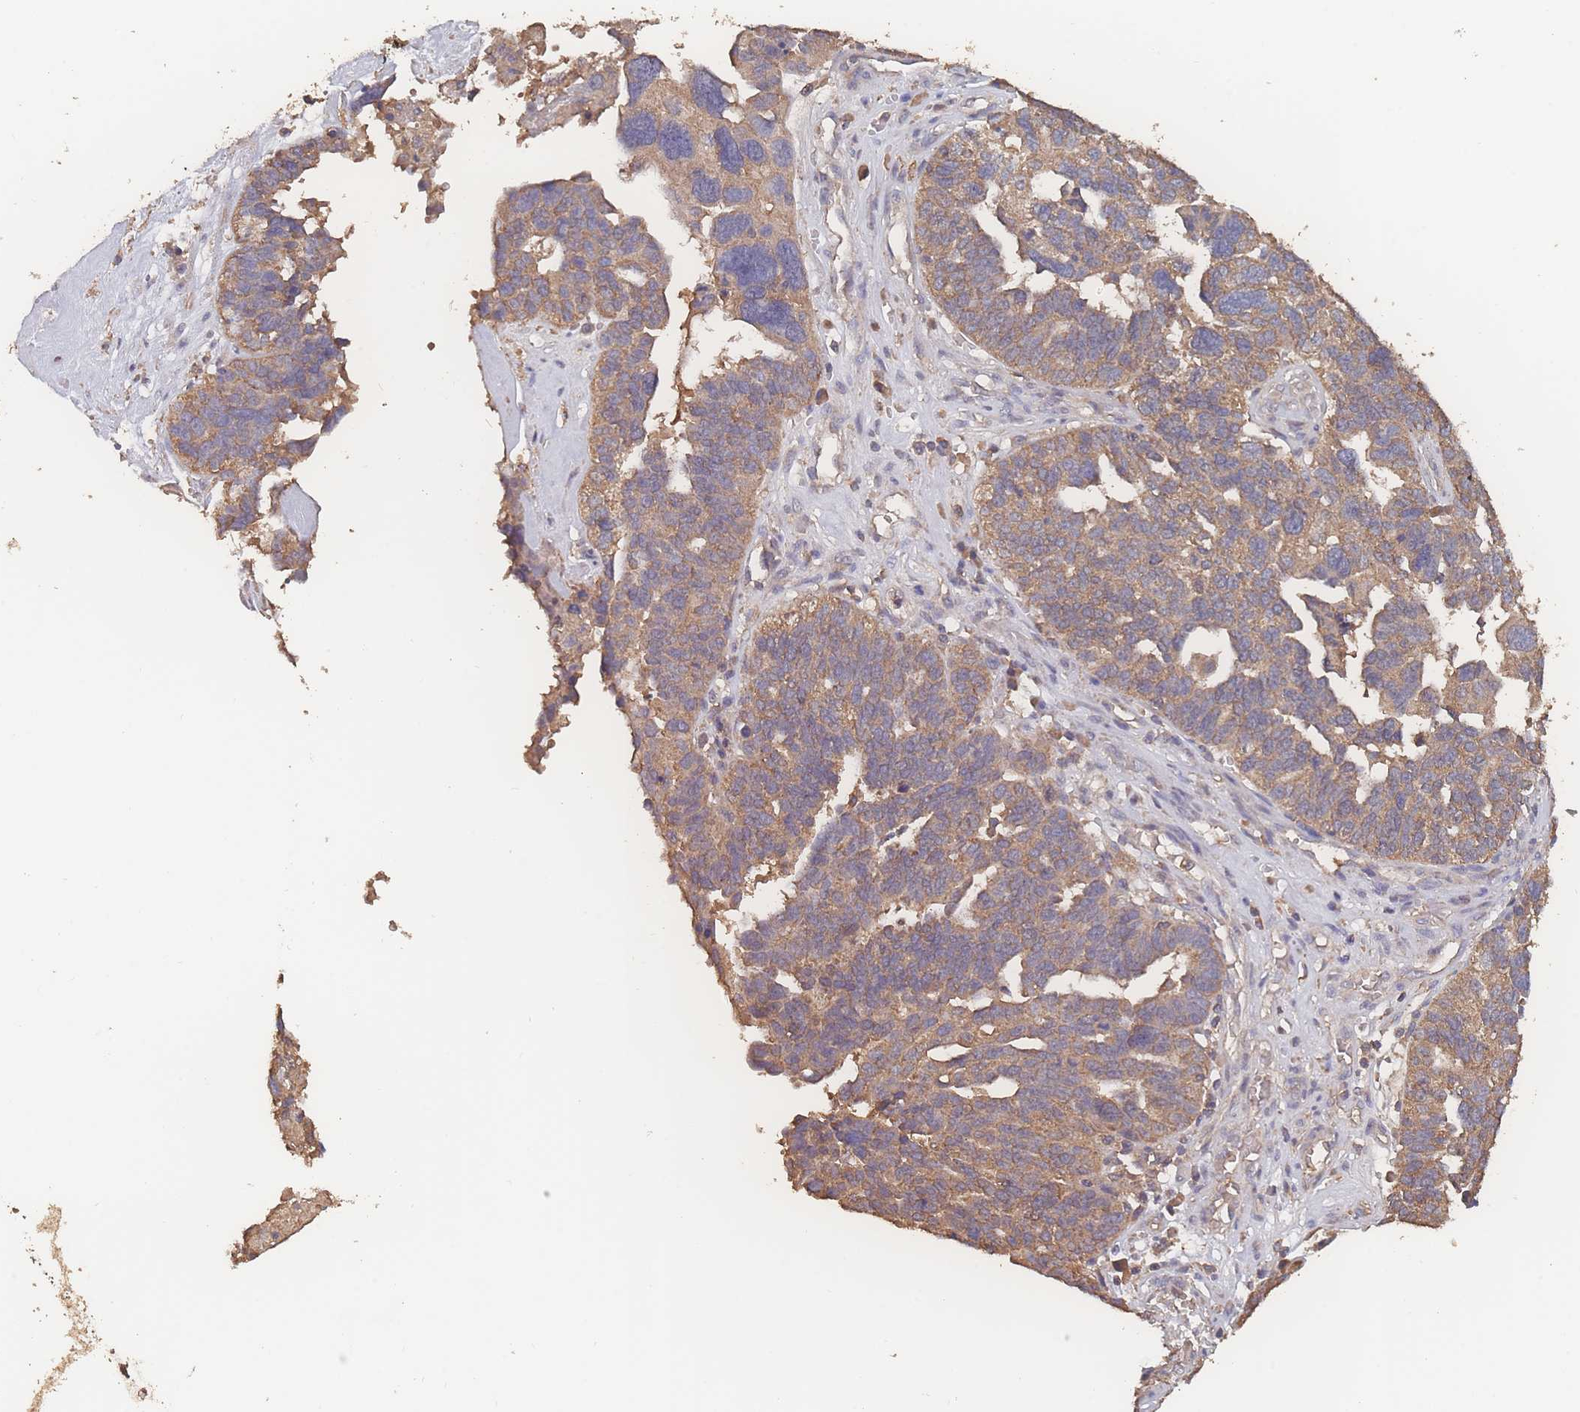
{"staining": {"intensity": "moderate", "quantity": ">75%", "location": "cytoplasmic/membranous"}, "tissue": "ovarian cancer", "cell_type": "Tumor cells", "image_type": "cancer", "snomed": [{"axis": "morphology", "description": "Cystadenocarcinoma, serous, NOS"}, {"axis": "topography", "description": "Ovary"}], "caption": "Immunohistochemistry (IHC) micrograph of neoplastic tissue: human serous cystadenocarcinoma (ovarian) stained using IHC demonstrates medium levels of moderate protein expression localized specifically in the cytoplasmic/membranous of tumor cells, appearing as a cytoplasmic/membranous brown color.", "gene": "ATXN10", "patient": {"sex": "female", "age": 59}}